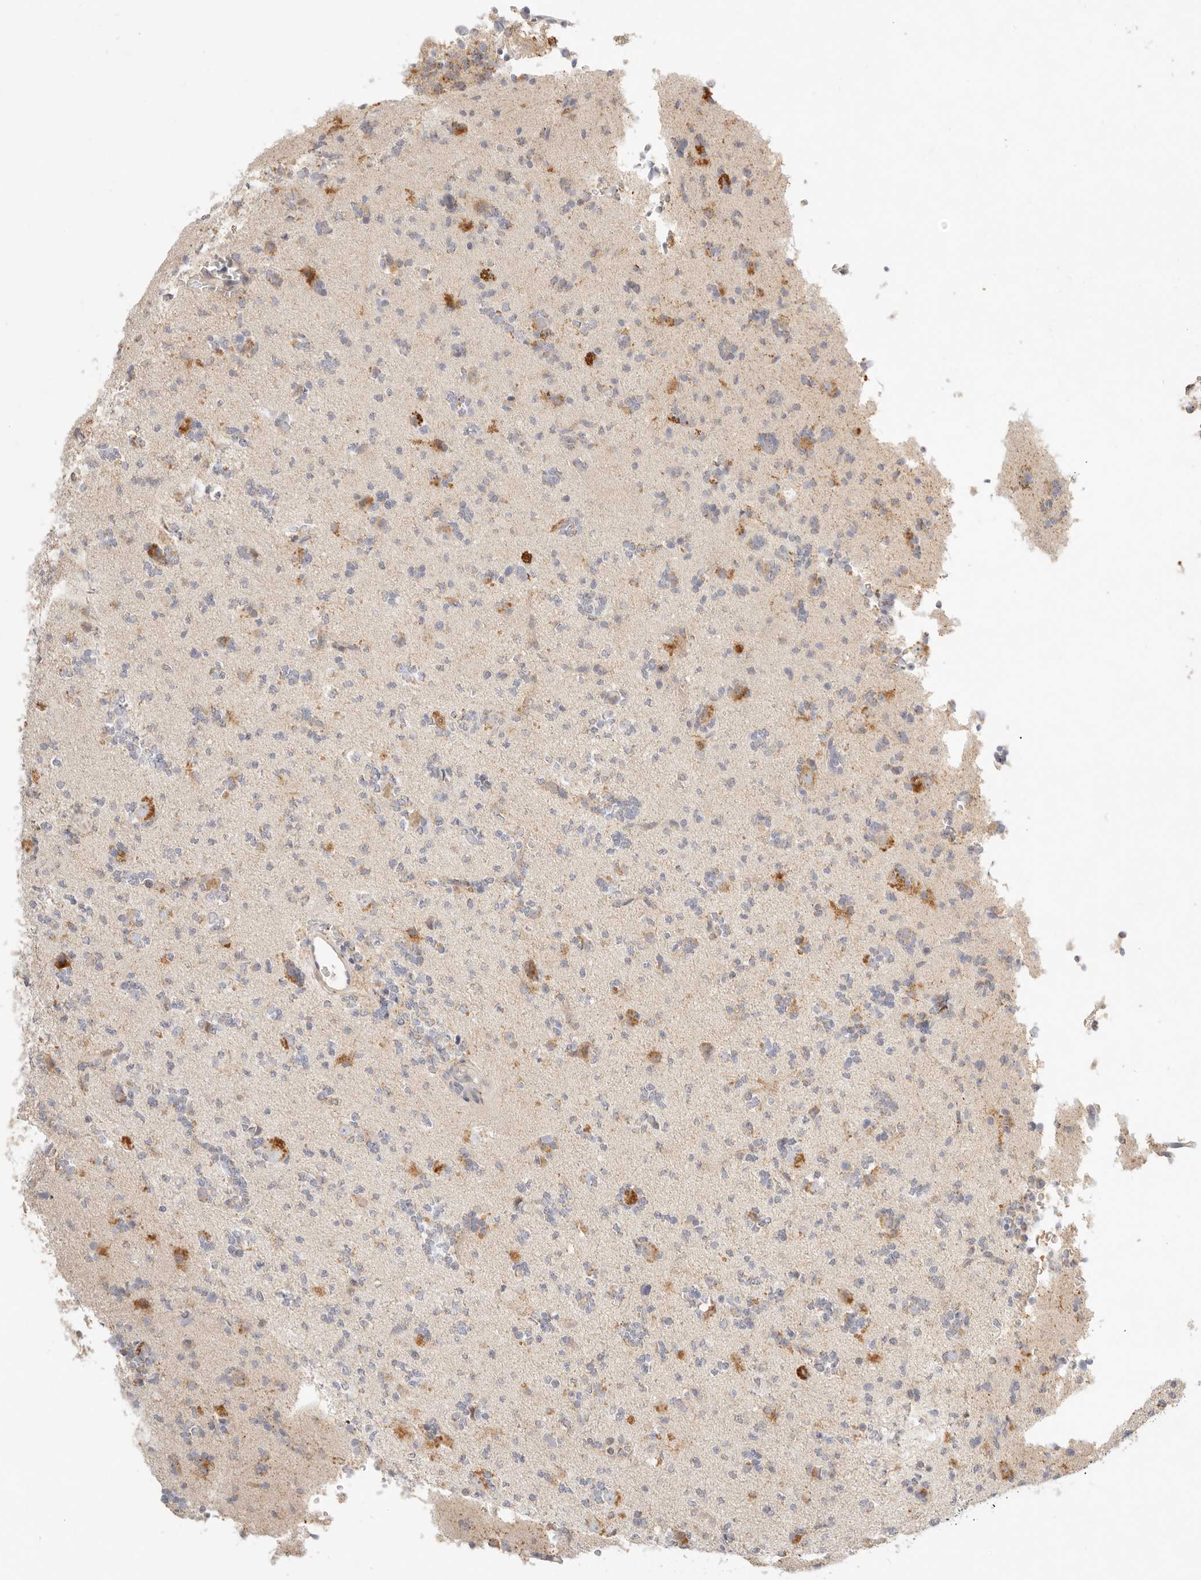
{"staining": {"intensity": "moderate", "quantity": "<25%", "location": "cytoplasmic/membranous"}, "tissue": "glioma", "cell_type": "Tumor cells", "image_type": "cancer", "snomed": [{"axis": "morphology", "description": "Glioma, malignant, High grade"}, {"axis": "topography", "description": "Brain"}], "caption": "Malignant glioma (high-grade) stained with DAB (3,3'-diaminobenzidine) IHC shows low levels of moderate cytoplasmic/membranous staining in approximately <25% of tumor cells.", "gene": "ACOX1", "patient": {"sex": "female", "age": 62}}